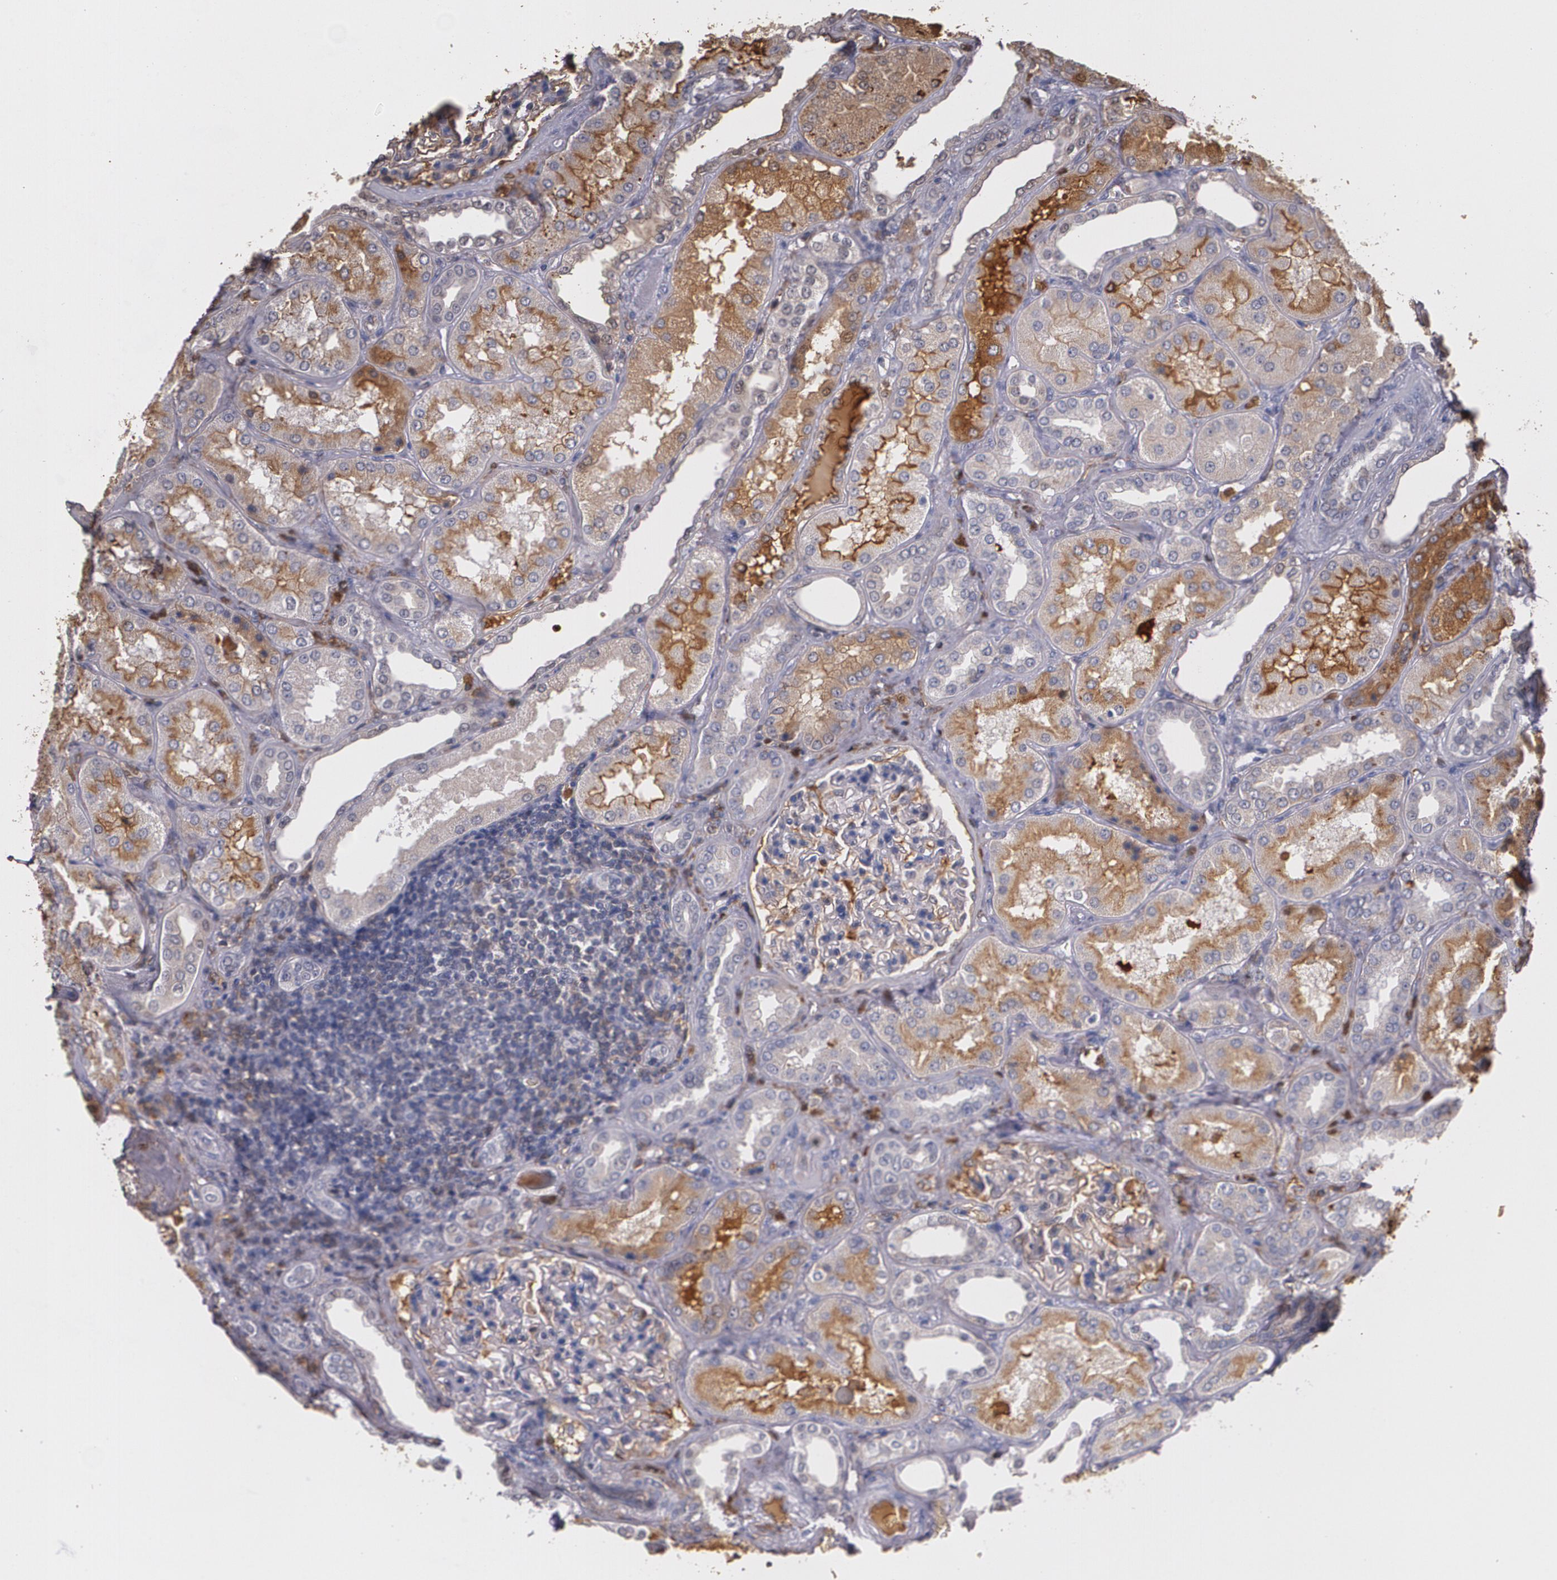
{"staining": {"intensity": "moderate", "quantity": "<25%", "location": "cytoplasmic/membranous"}, "tissue": "kidney", "cell_type": "Cells in glomeruli", "image_type": "normal", "snomed": [{"axis": "morphology", "description": "Normal tissue, NOS"}, {"axis": "topography", "description": "Kidney"}], "caption": "Immunohistochemical staining of unremarkable human kidney displays moderate cytoplasmic/membranous protein expression in about <25% of cells in glomeruli.", "gene": "PTS", "patient": {"sex": "female", "age": 56}}